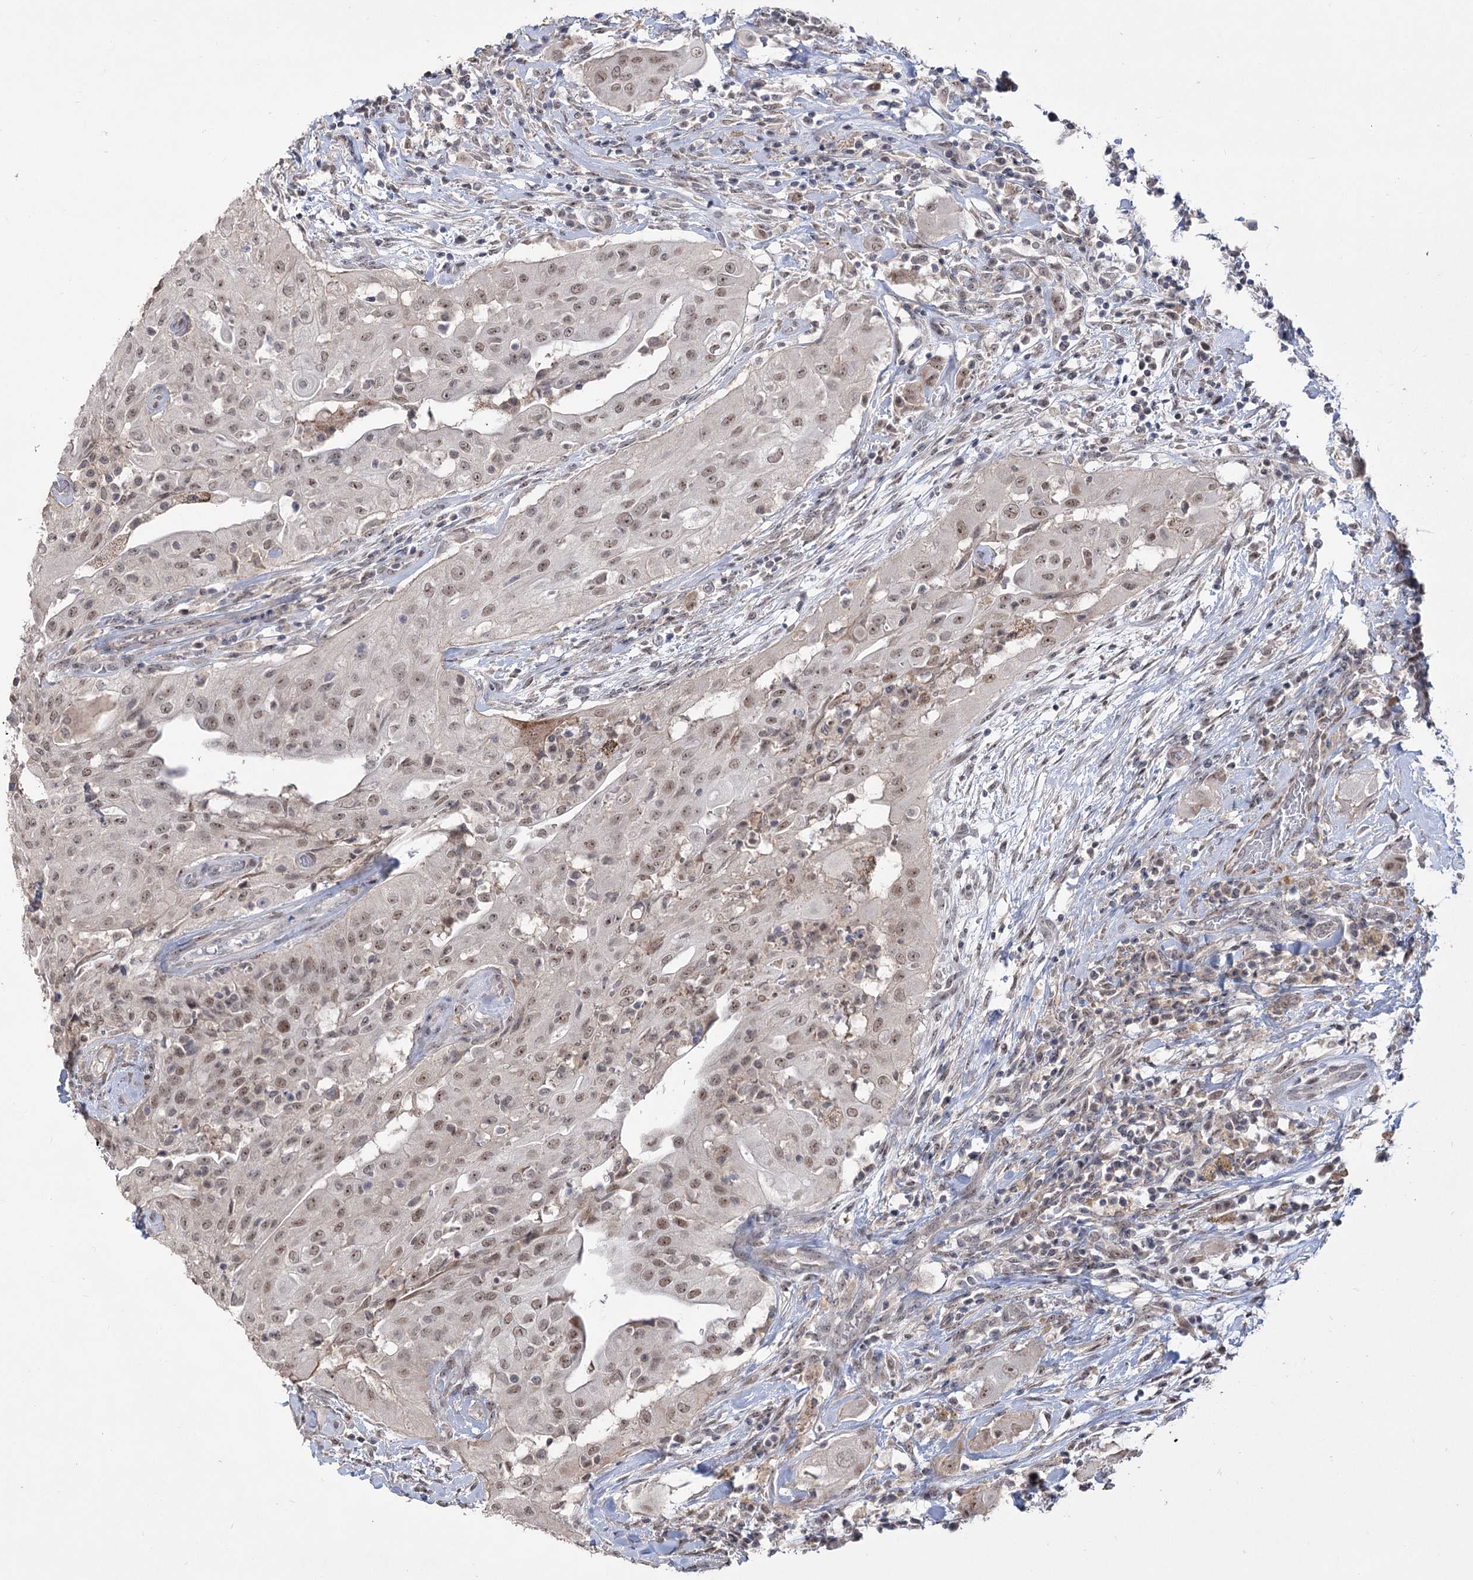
{"staining": {"intensity": "moderate", "quantity": ">75%", "location": "nuclear"}, "tissue": "thyroid cancer", "cell_type": "Tumor cells", "image_type": "cancer", "snomed": [{"axis": "morphology", "description": "Papillary adenocarcinoma, NOS"}, {"axis": "topography", "description": "Thyroid gland"}], "caption": "Protein expression by IHC demonstrates moderate nuclear expression in approximately >75% of tumor cells in papillary adenocarcinoma (thyroid).", "gene": "ZSCAN23", "patient": {"sex": "female", "age": 59}}